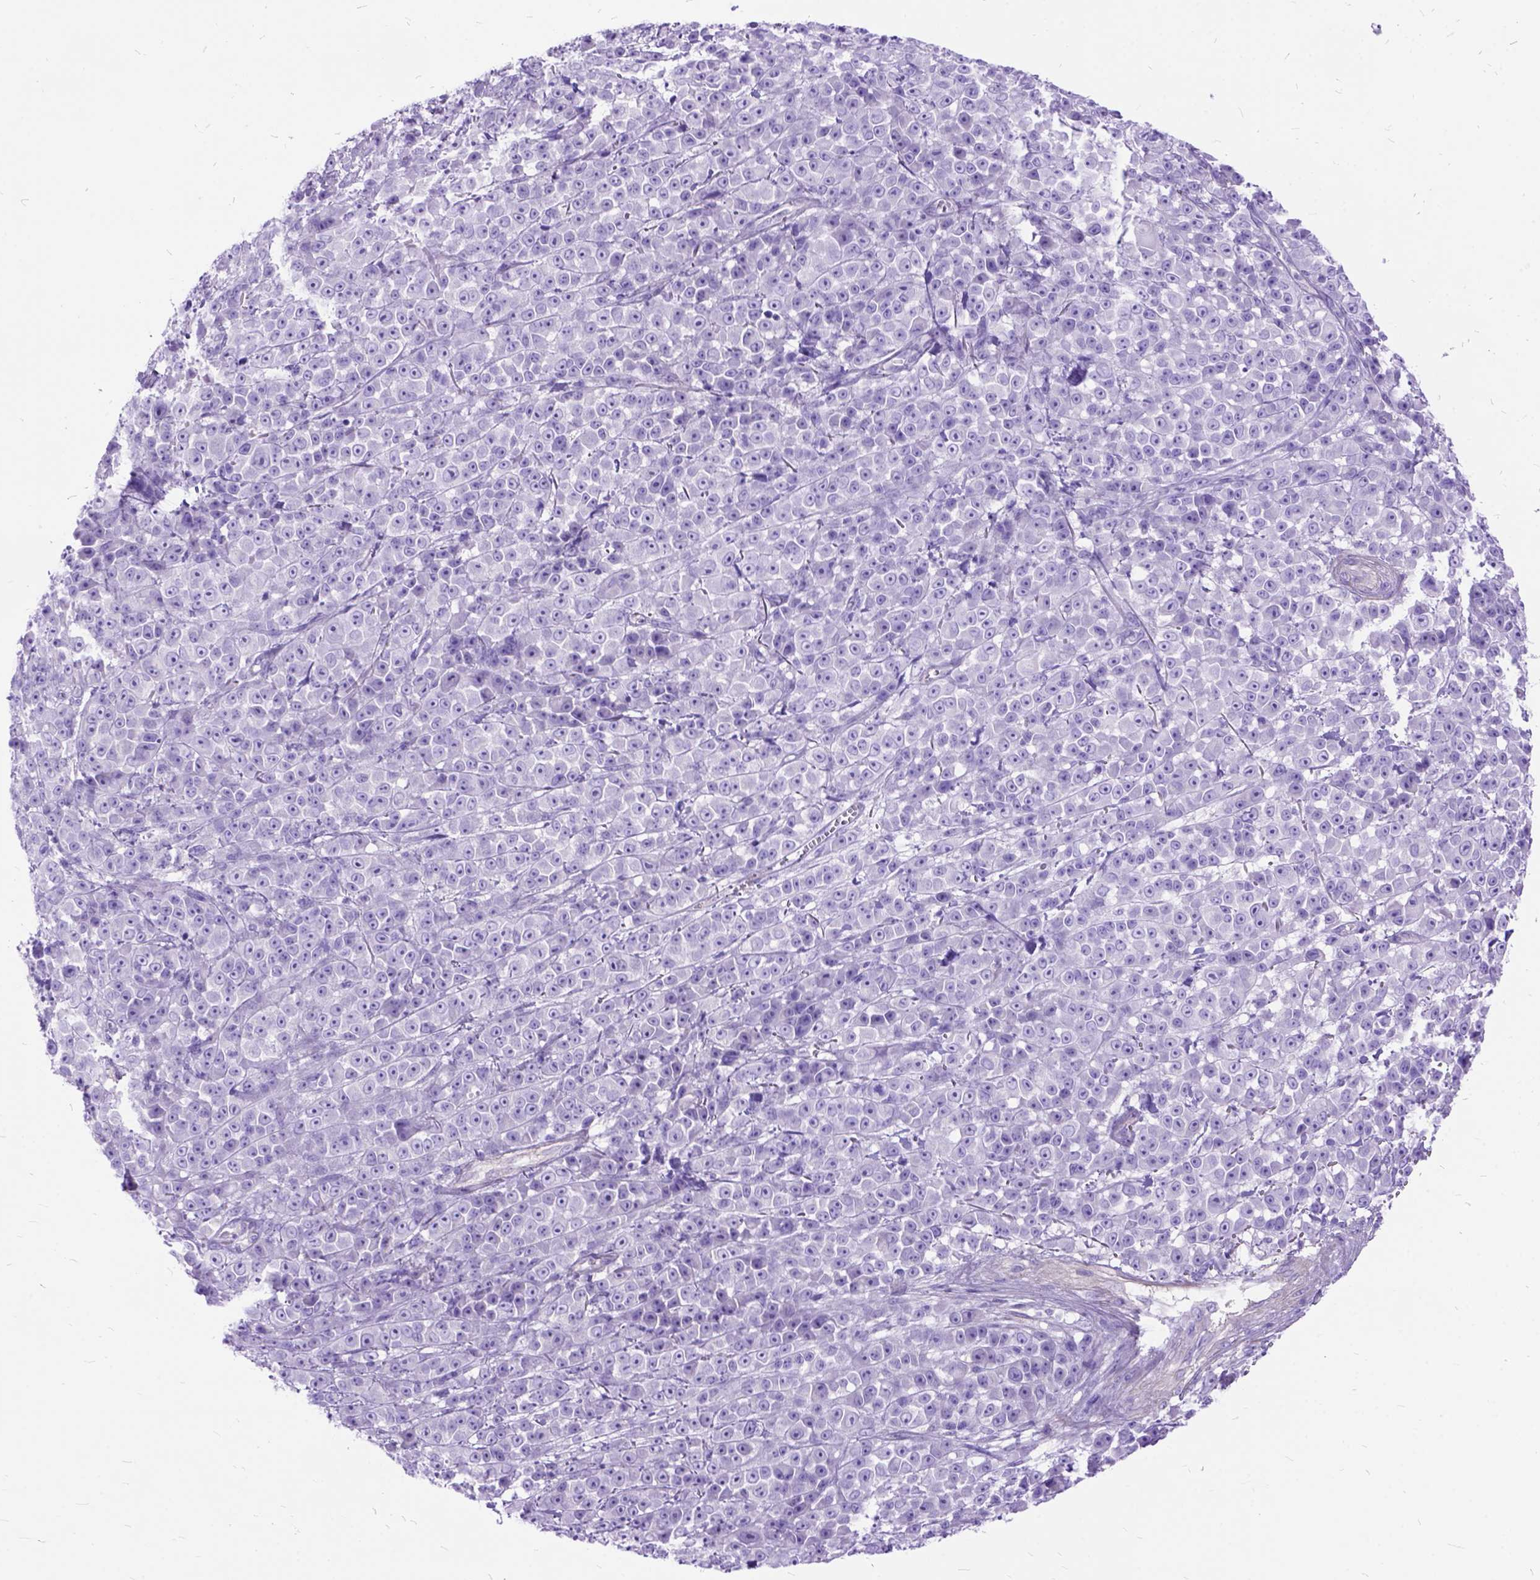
{"staining": {"intensity": "negative", "quantity": "none", "location": "none"}, "tissue": "melanoma", "cell_type": "Tumor cells", "image_type": "cancer", "snomed": [{"axis": "morphology", "description": "Malignant melanoma, NOS"}, {"axis": "topography", "description": "Skin"}, {"axis": "topography", "description": "Skin of back"}], "caption": "A high-resolution micrograph shows IHC staining of malignant melanoma, which displays no significant positivity in tumor cells.", "gene": "ARL9", "patient": {"sex": "male", "age": 91}}